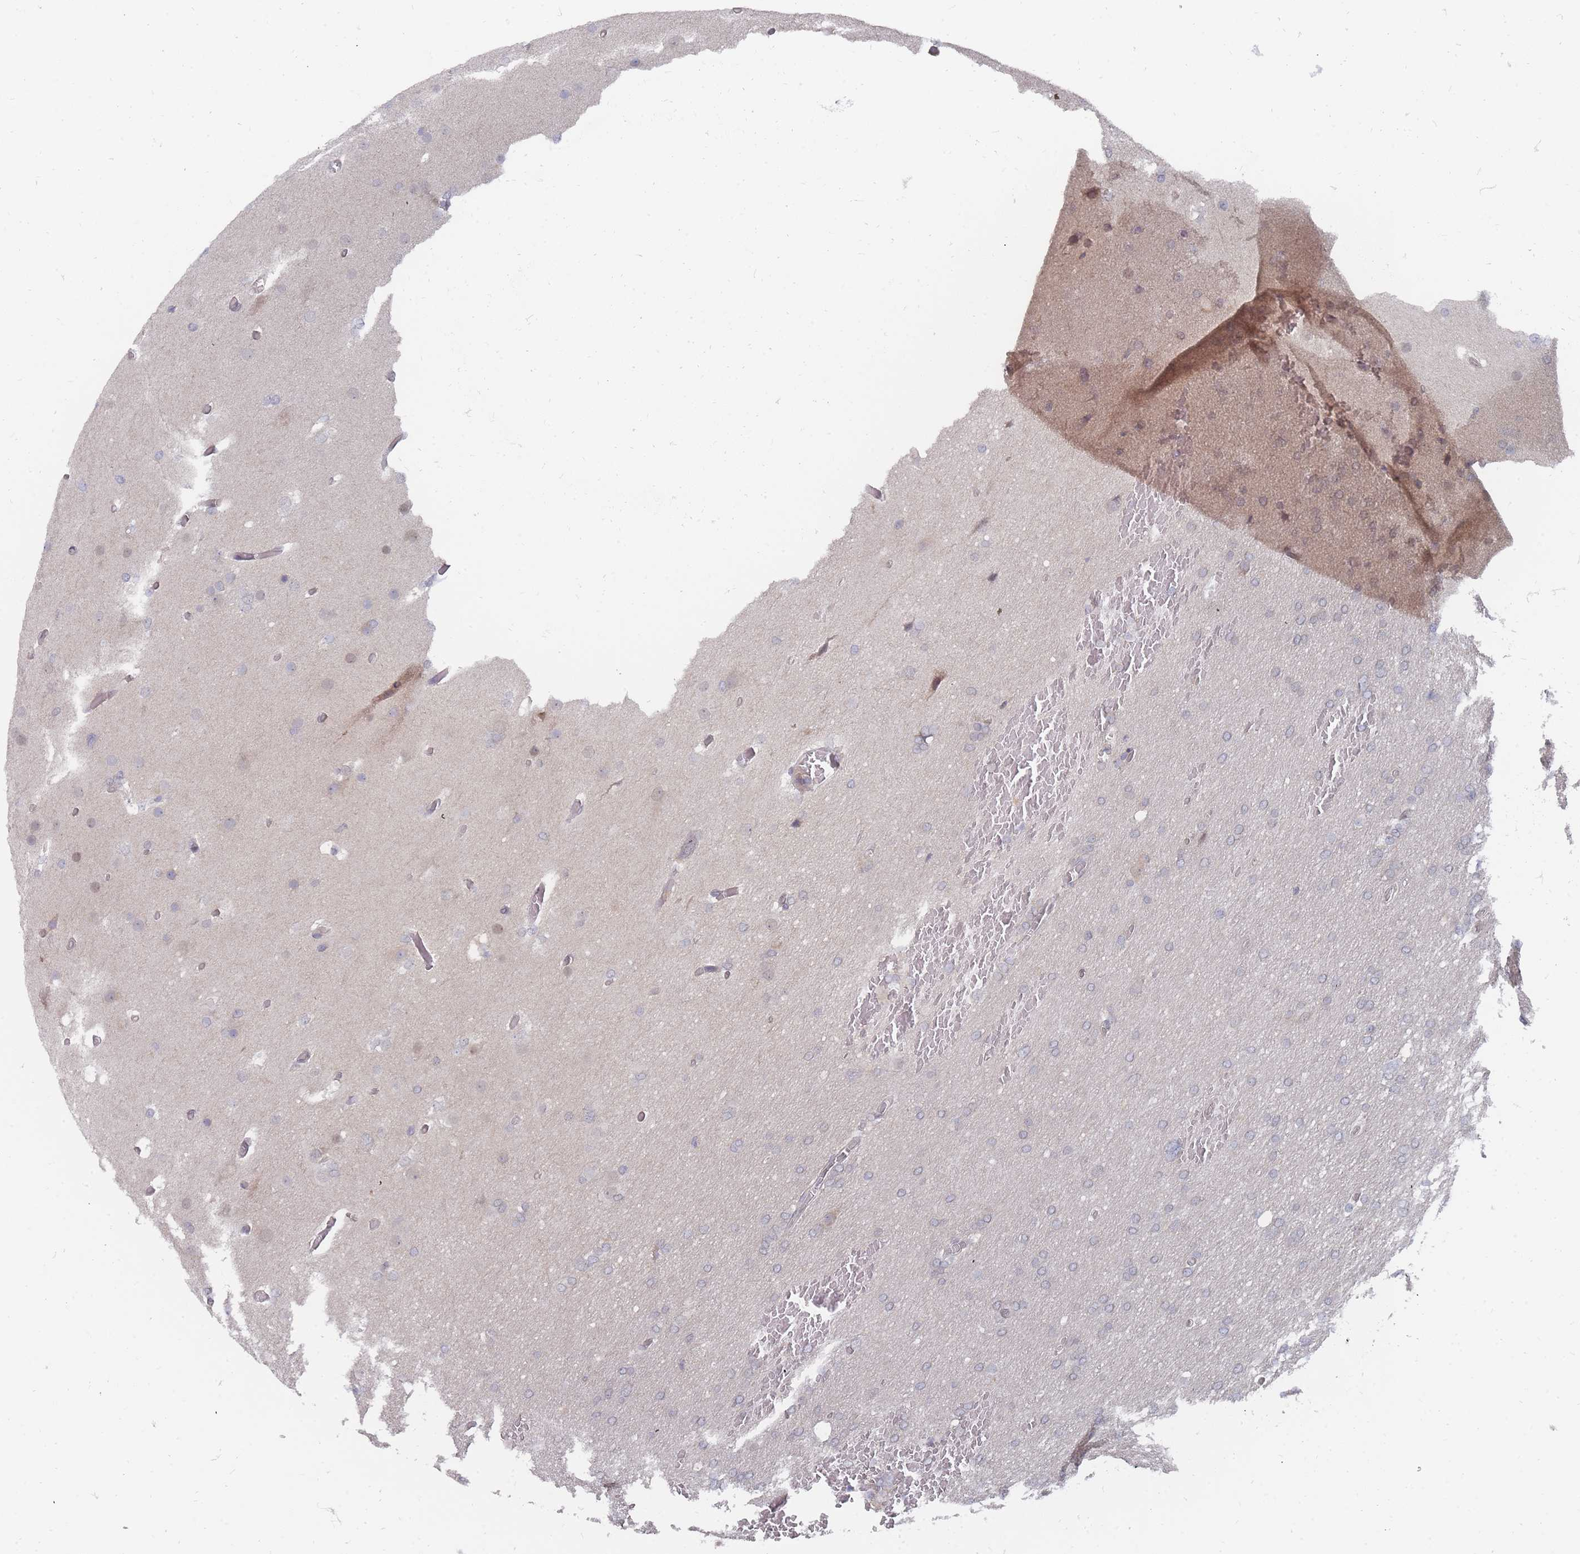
{"staining": {"intensity": "negative", "quantity": "none", "location": "none"}, "tissue": "glioma", "cell_type": "Tumor cells", "image_type": "cancer", "snomed": [{"axis": "morphology", "description": "Glioma, malignant, High grade"}, {"axis": "topography", "description": "Cerebral cortex"}], "caption": "Malignant glioma (high-grade) was stained to show a protein in brown. There is no significant positivity in tumor cells.", "gene": "NKD1", "patient": {"sex": "female", "age": 36}}